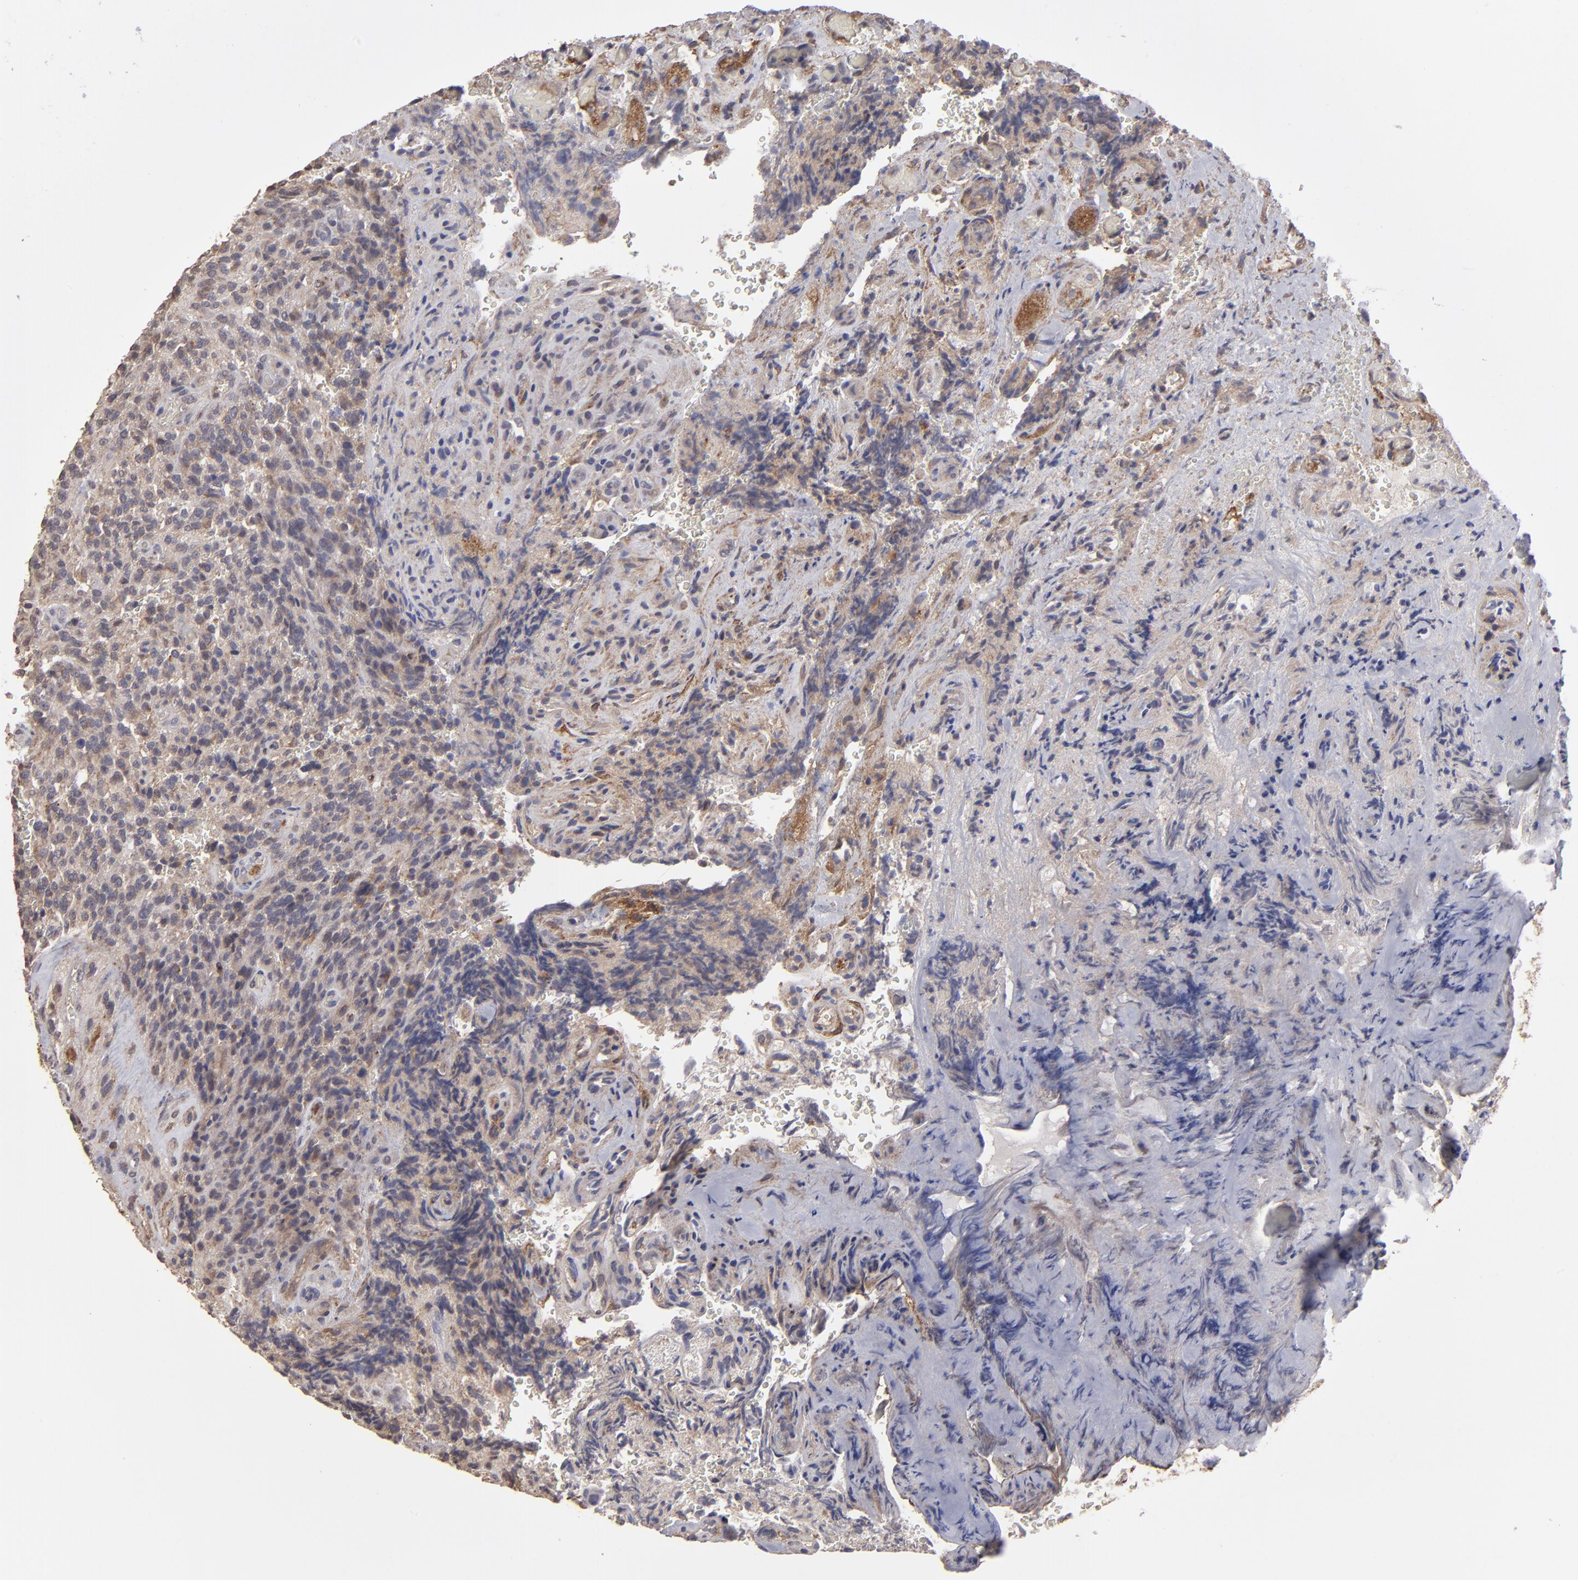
{"staining": {"intensity": "weak", "quantity": ">75%", "location": "cytoplasmic/membranous"}, "tissue": "glioma", "cell_type": "Tumor cells", "image_type": "cancer", "snomed": [{"axis": "morphology", "description": "Normal tissue, NOS"}, {"axis": "morphology", "description": "Glioma, malignant, High grade"}, {"axis": "topography", "description": "Cerebral cortex"}], "caption": "Immunohistochemistry (DAB) staining of malignant glioma (high-grade) exhibits weak cytoplasmic/membranous protein staining in approximately >75% of tumor cells. (brown staining indicates protein expression, while blue staining denotes nuclei).", "gene": "ITGB5", "patient": {"sex": "male", "age": 56}}